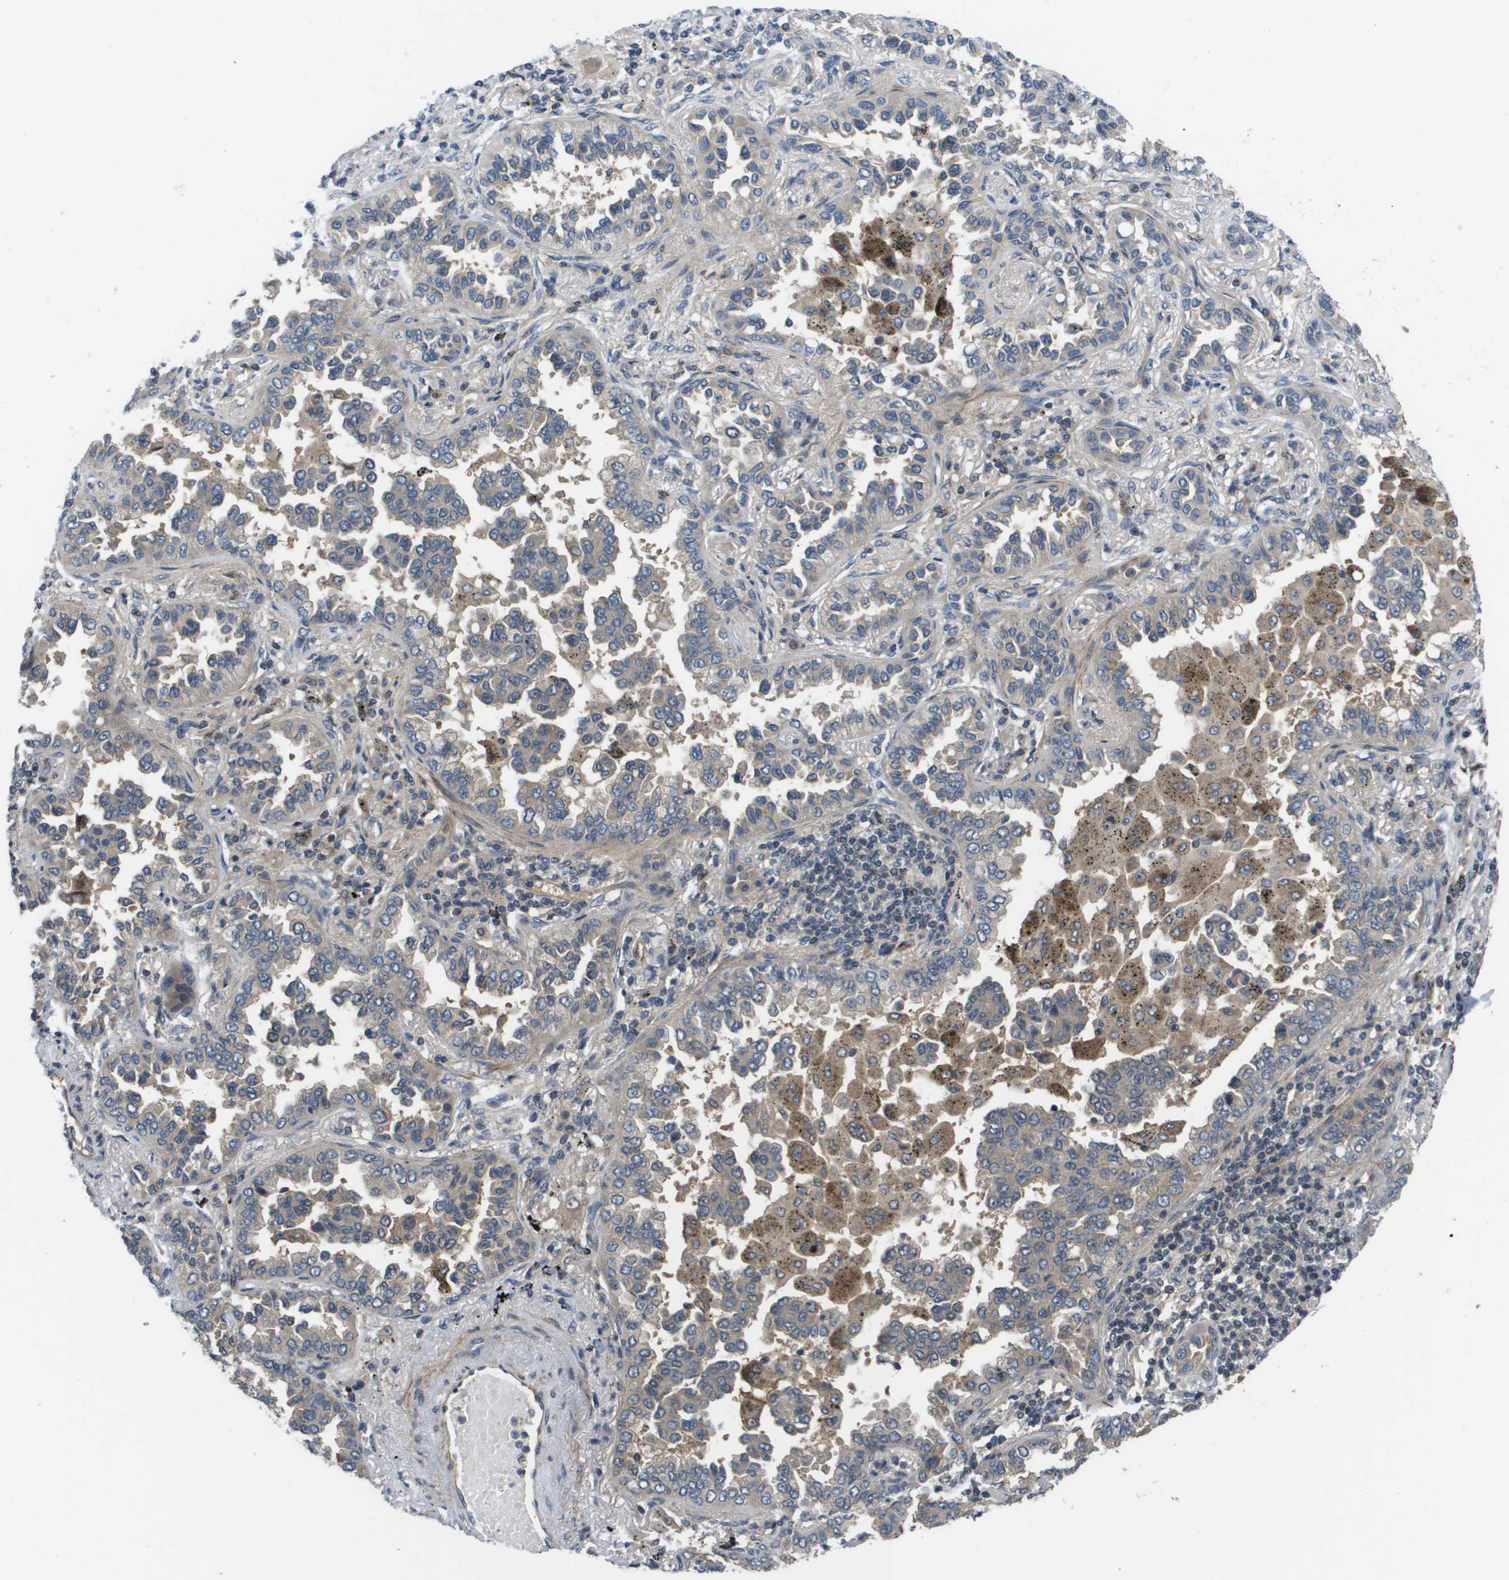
{"staining": {"intensity": "negative", "quantity": "none", "location": "none"}, "tissue": "lung cancer", "cell_type": "Tumor cells", "image_type": "cancer", "snomed": [{"axis": "morphology", "description": "Normal tissue, NOS"}, {"axis": "morphology", "description": "Adenocarcinoma, NOS"}, {"axis": "topography", "description": "Lung"}], "caption": "High magnification brightfield microscopy of lung cancer (adenocarcinoma) stained with DAB (brown) and counterstained with hematoxylin (blue): tumor cells show no significant expression.", "gene": "ENPP5", "patient": {"sex": "male", "age": 59}}